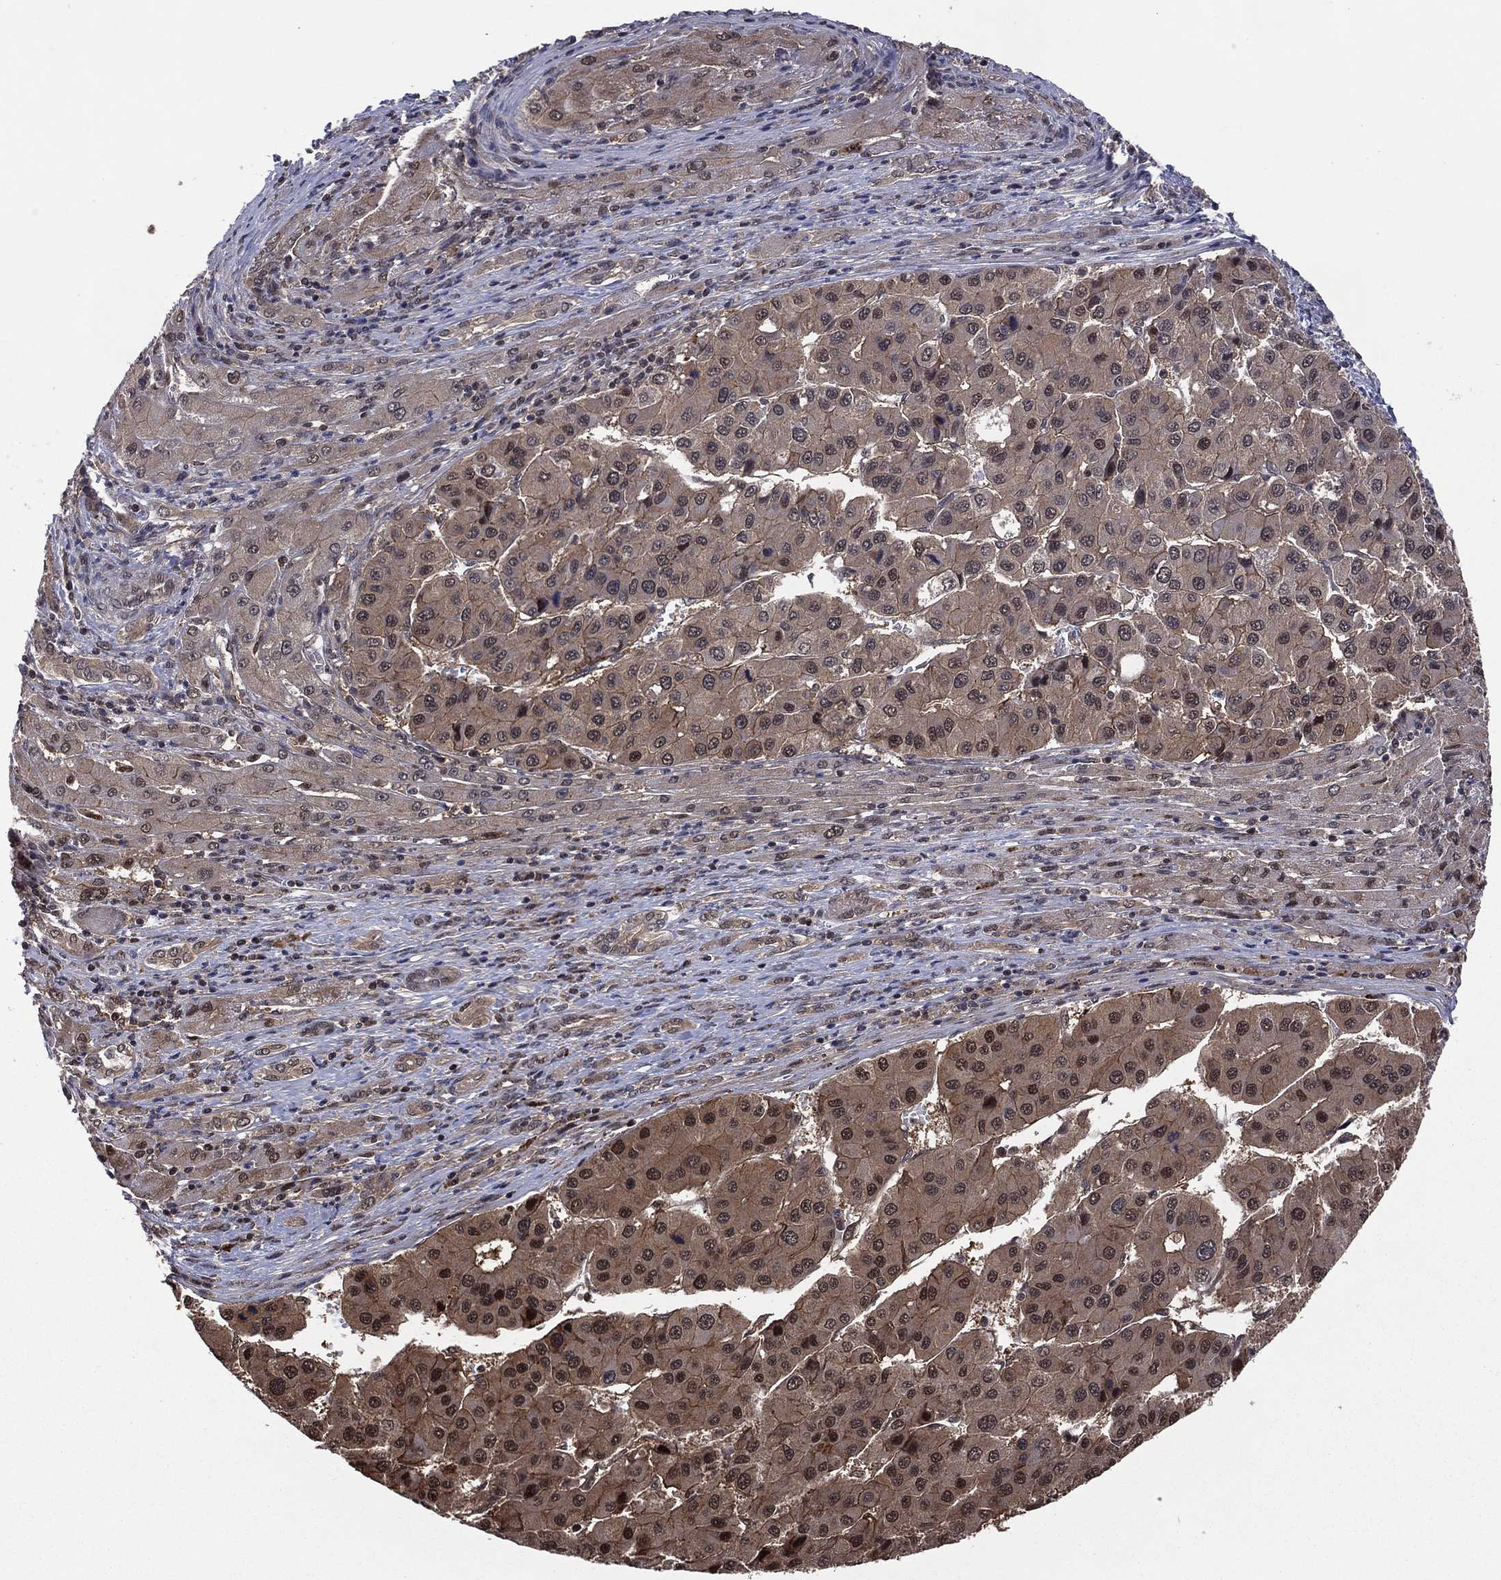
{"staining": {"intensity": "moderate", "quantity": "<25%", "location": "cytoplasmic/membranous,nuclear"}, "tissue": "liver cancer", "cell_type": "Tumor cells", "image_type": "cancer", "snomed": [{"axis": "morphology", "description": "Carcinoma, Hepatocellular, NOS"}, {"axis": "topography", "description": "Liver"}], "caption": "This is an image of IHC staining of hepatocellular carcinoma (liver), which shows moderate expression in the cytoplasmic/membranous and nuclear of tumor cells.", "gene": "ICOSLG", "patient": {"sex": "male", "age": 73}}